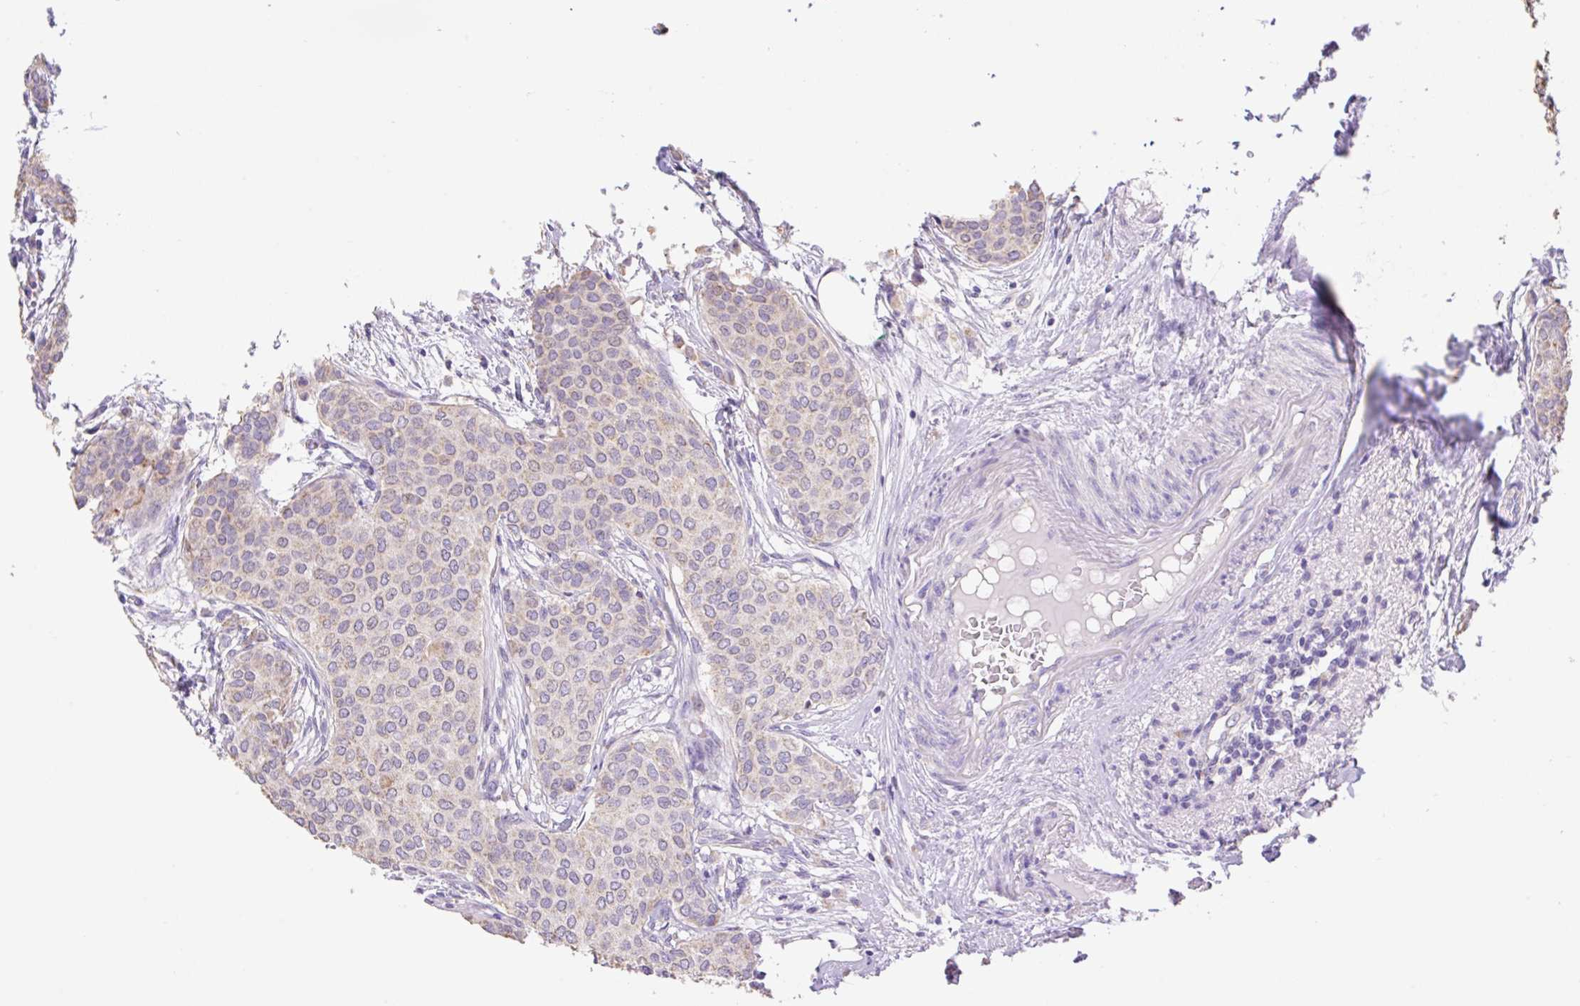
{"staining": {"intensity": "weak", "quantity": "25%-75%", "location": "cytoplasmic/membranous"}, "tissue": "breast cancer", "cell_type": "Tumor cells", "image_type": "cancer", "snomed": [{"axis": "morphology", "description": "Duct carcinoma"}, {"axis": "topography", "description": "Breast"}], "caption": "Protein staining shows weak cytoplasmic/membranous staining in about 25%-75% of tumor cells in invasive ductal carcinoma (breast).", "gene": "COPZ2", "patient": {"sex": "female", "age": 47}}